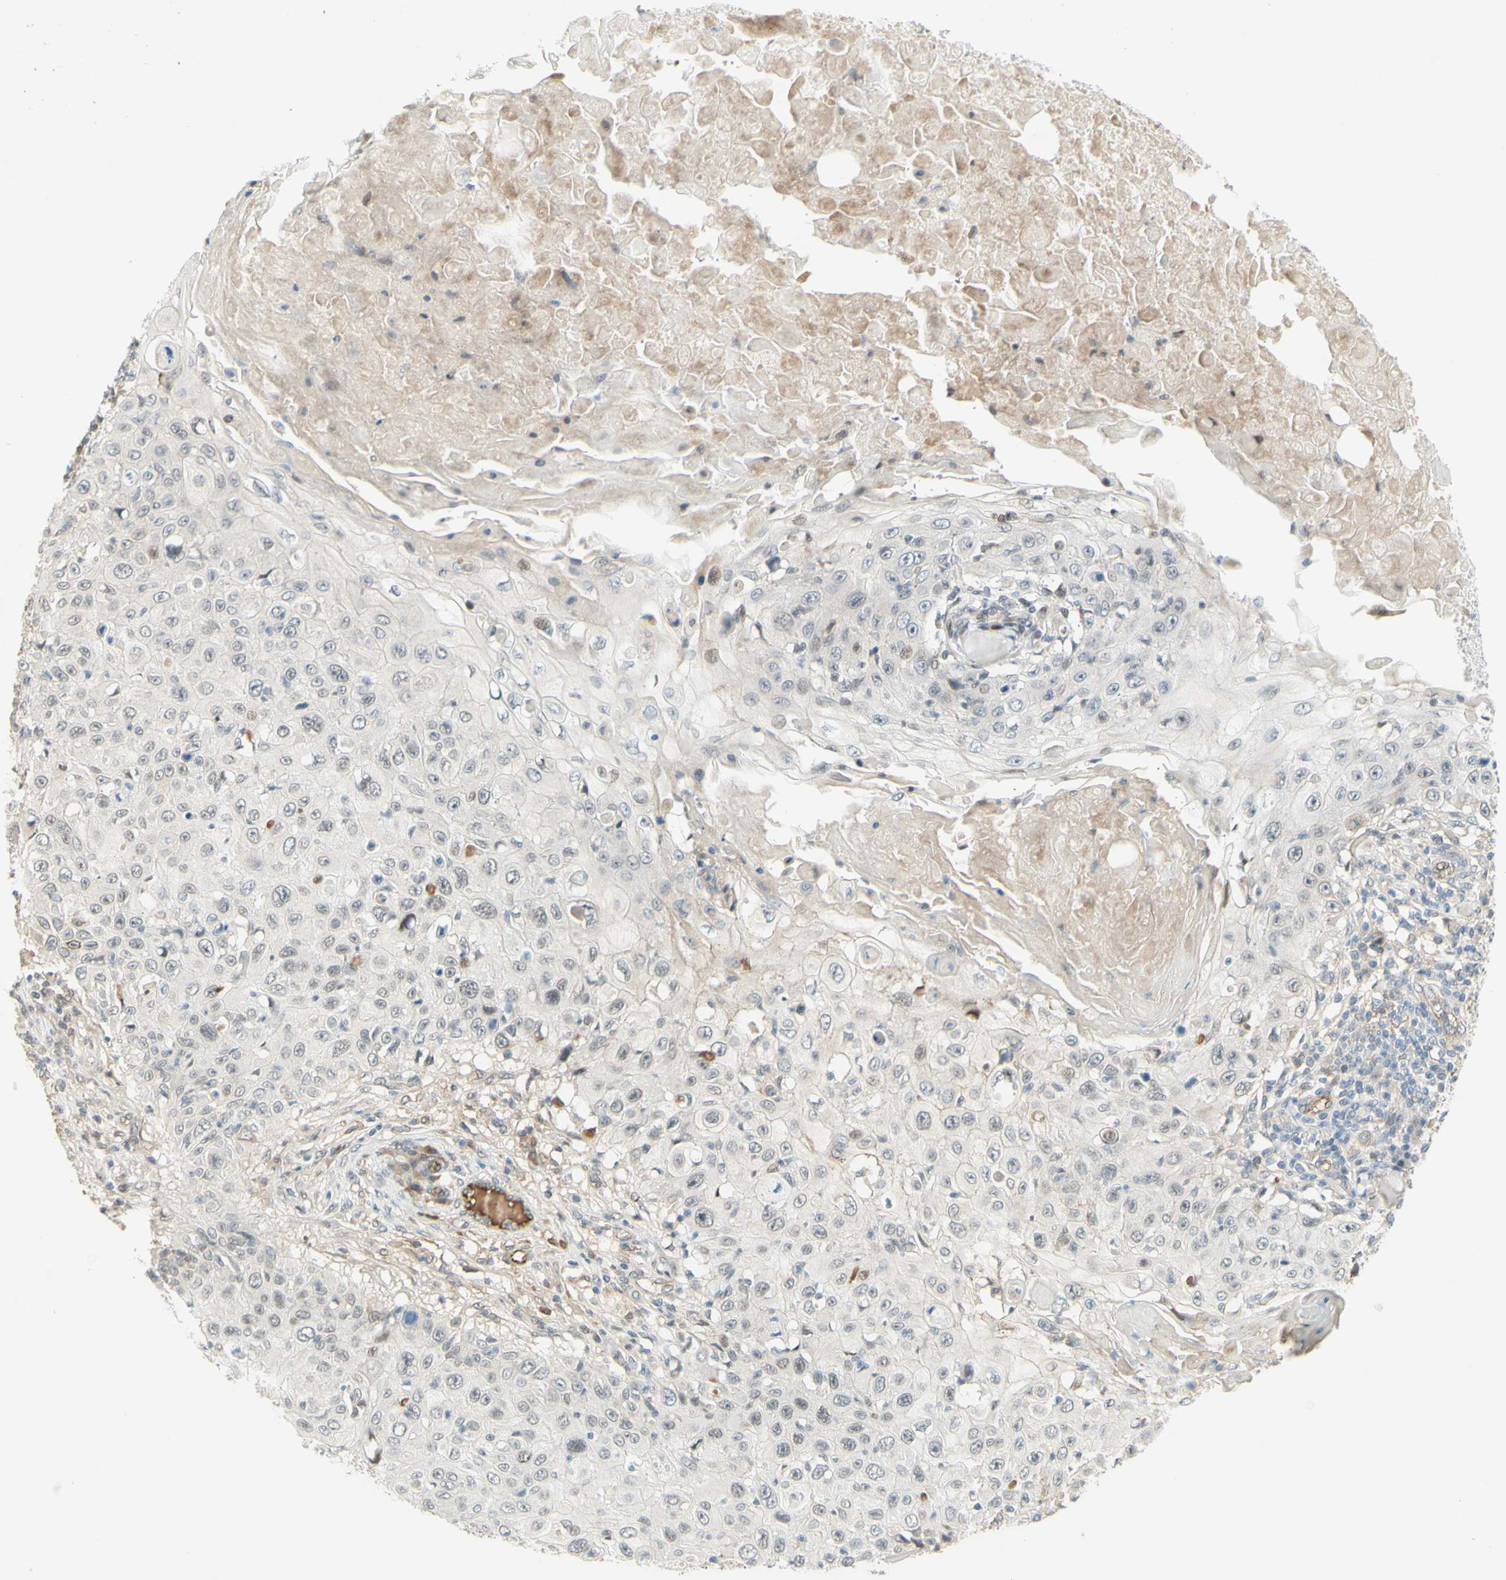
{"staining": {"intensity": "weak", "quantity": "<25%", "location": "nuclear"}, "tissue": "skin cancer", "cell_type": "Tumor cells", "image_type": "cancer", "snomed": [{"axis": "morphology", "description": "Squamous cell carcinoma, NOS"}, {"axis": "topography", "description": "Skin"}], "caption": "Skin squamous cell carcinoma stained for a protein using IHC displays no positivity tumor cells.", "gene": "ANGPT2", "patient": {"sex": "male", "age": 86}}